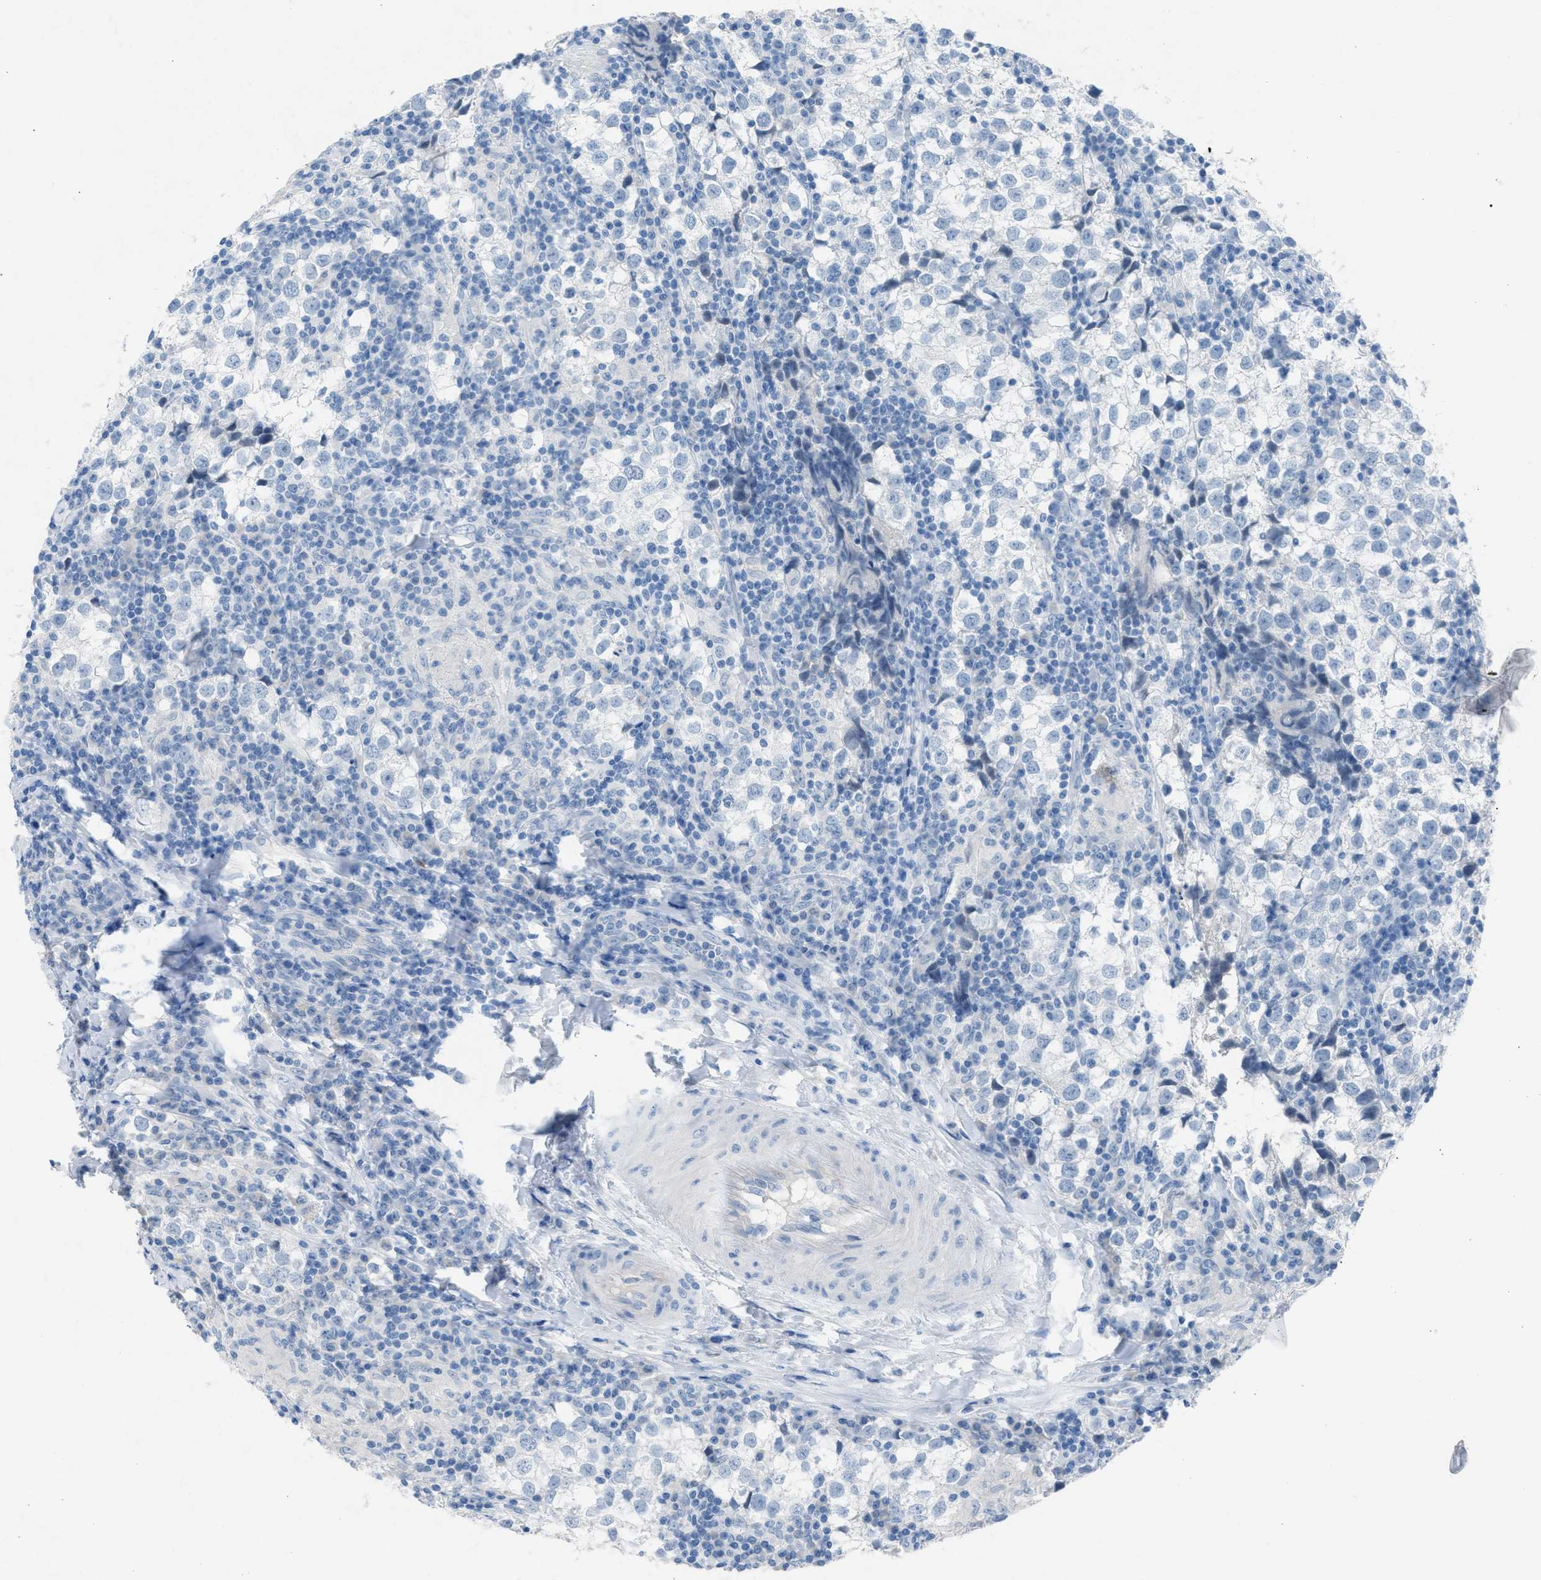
{"staining": {"intensity": "negative", "quantity": "none", "location": "none"}, "tissue": "testis cancer", "cell_type": "Tumor cells", "image_type": "cancer", "snomed": [{"axis": "morphology", "description": "Seminoma, NOS"}, {"axis": "morphology", "description": "Carcinoma, Embryonal, NOS"}, {"axis": "topography", "description": "Testis"}], "caption": "Tumor cells are negative for brown protein staining in seminoma (testis). (DAB IHC with hematoxylin counter stain).", "gene": "CFAP77", "patient": {"sex": "male", "age": 36}}